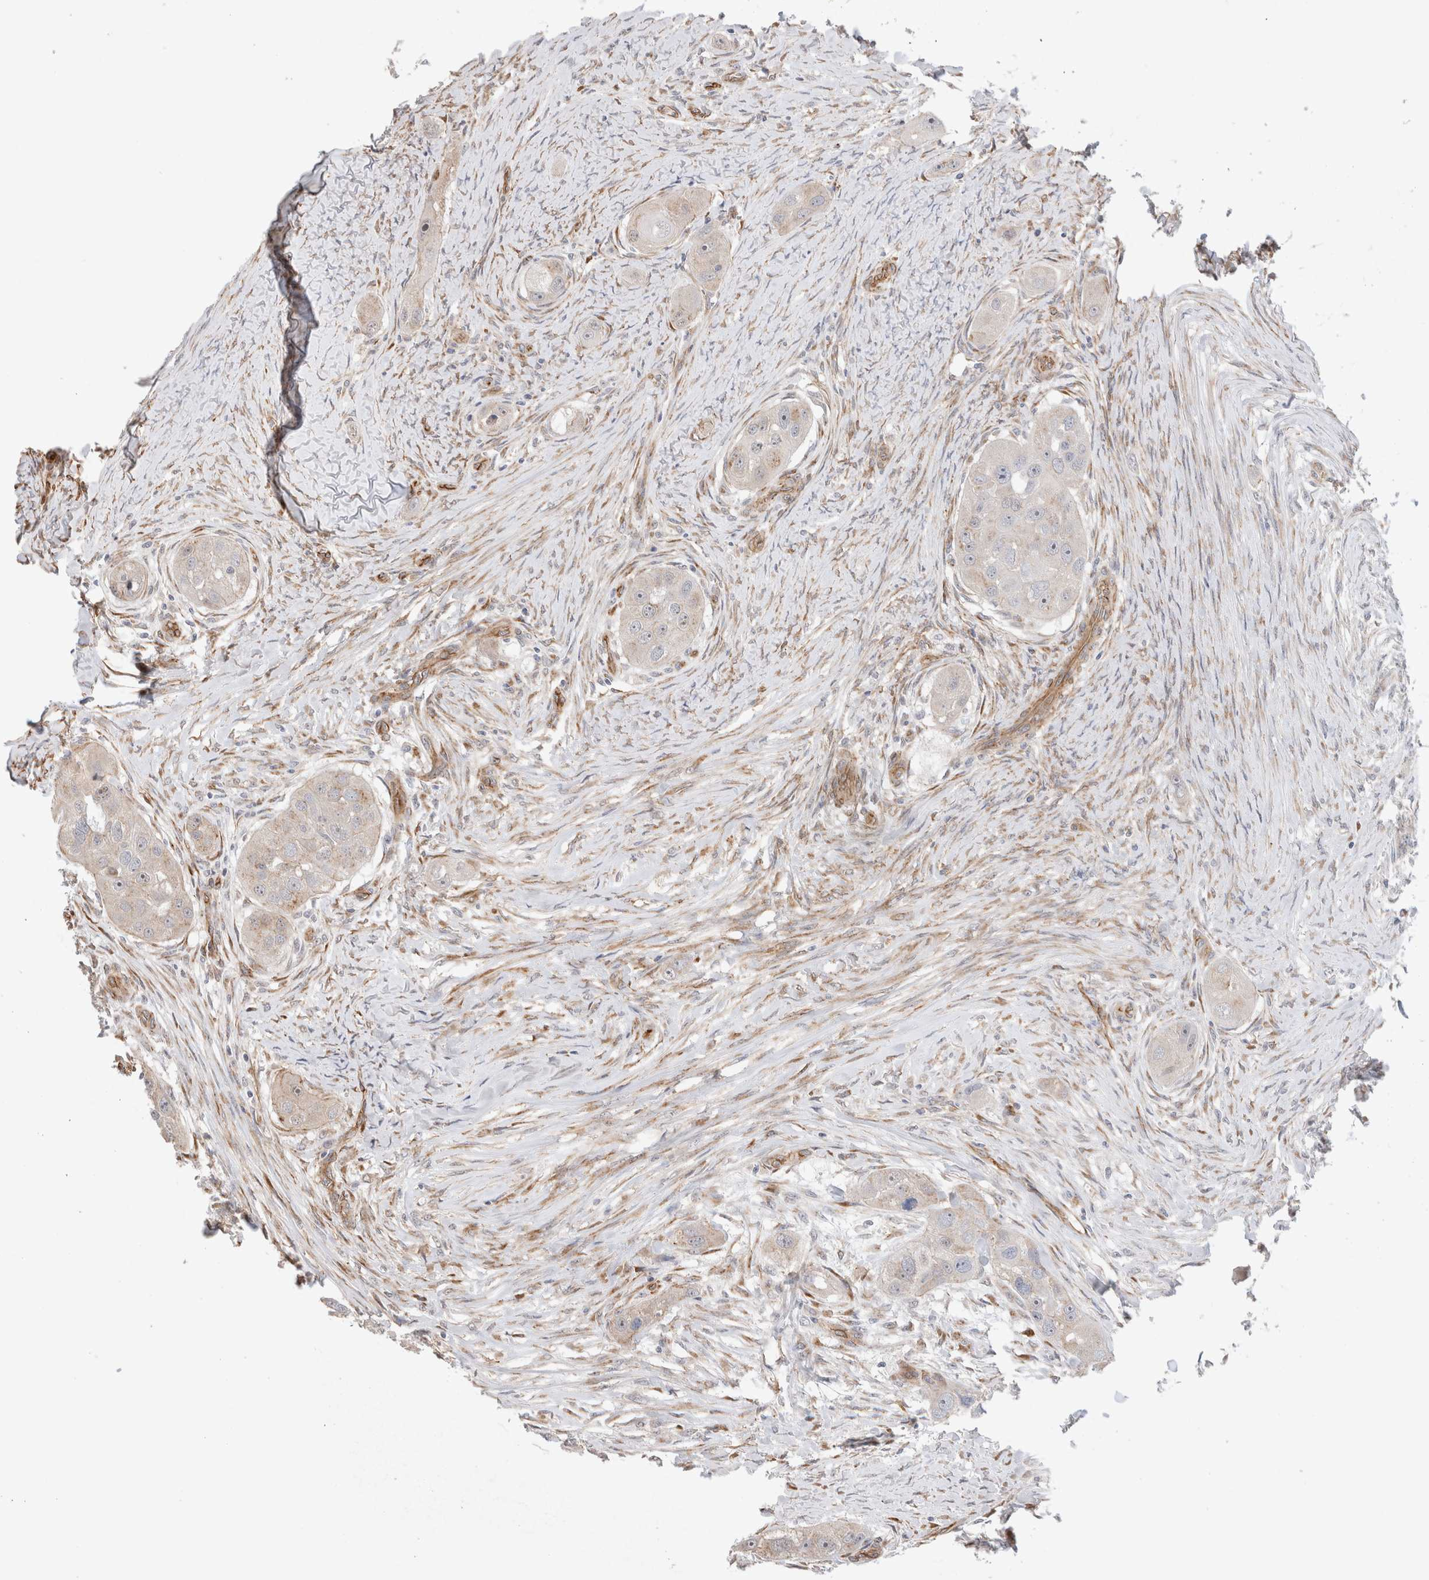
{"staining": {"intensity": "weak", "quantity": "<25%", "location": "cytoplasmic/membranous"}, "tissue": "head and neck cancer", "cell_type": "Tumor cells", "image_type": "cancer", "snomed": [{"axis": "morphology", "description": "Normal tissue, NOS"}, {"axis": "morphology", "description": "Squamous cell carcinoma, NOS"}, {"axis": "topography", "description": "Skeletal muscle"}, {"axis": "topography", "description": "Head-Neck"}], "caption": "Immunohistochemistry image of neoplastic tissue: head and neck cancer stained with DAB (3,3'-diaminobenzidine) reveals no significant protein staining in tumor cells.", "gene": "CAAP1", "patient": {"sex": "male", "age": 51}}